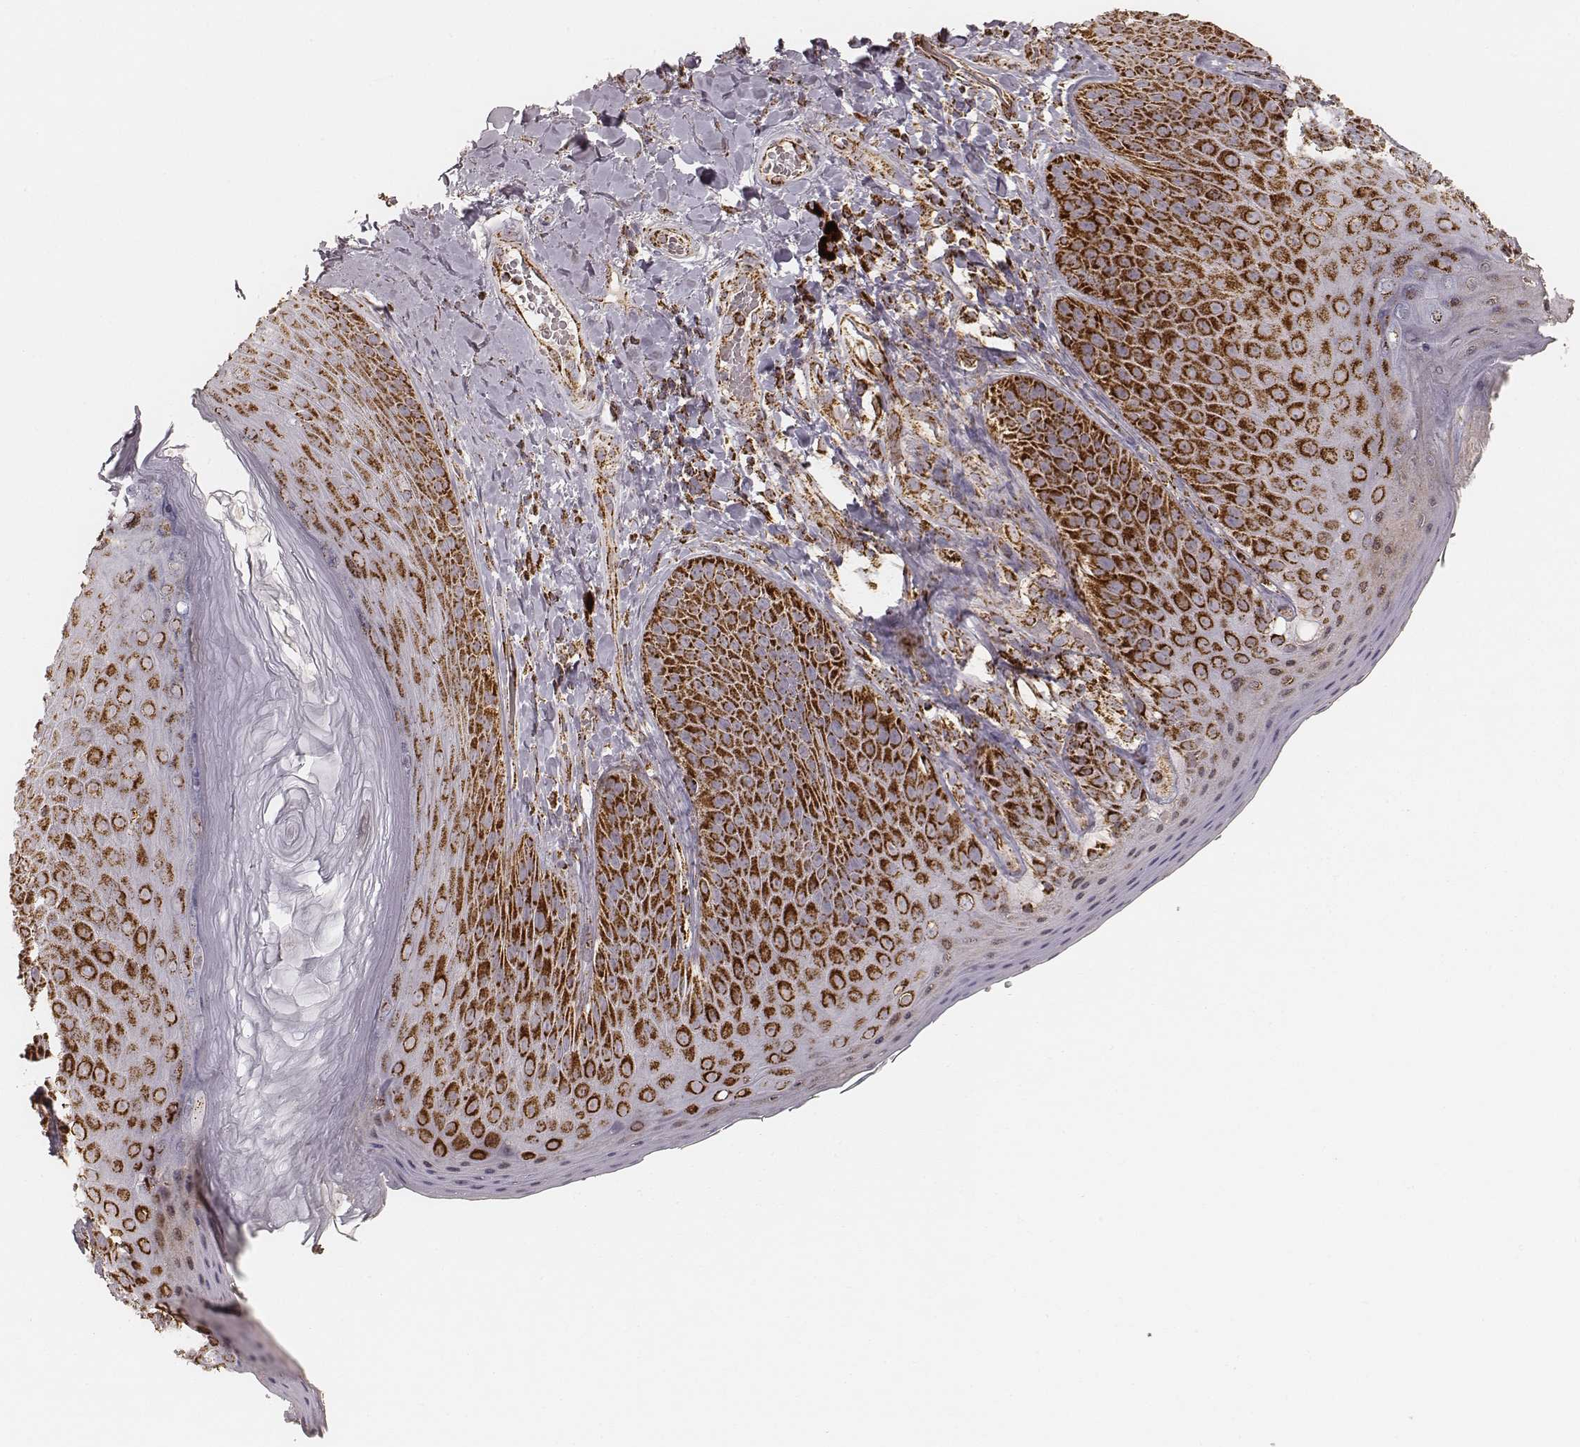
{"staining": {"intensity": "strong", "quantity": ">75%", "location": "cytoplasmic/membranous"}, "tissue": "skin", "cell_type": "Epidermal cells", "image_type": "normal", "snomed": [{"axis": "morphology", "description": "Normal tissue, NOS"}, {"axis": "topography", "description": "Anal"}], "caption": "An image of human skin stained for a protein demonstrates strong cytoplasmic/membranous brown staining in epidermal cells. The staining is performed using DAB (3,3'-diaminobenzidine) brown chromogen to label protein expression. The nuclei are counter-stained blue using hematoxylin.", "gene": "CS", "patient": {"sex": "male", "age": 53}}